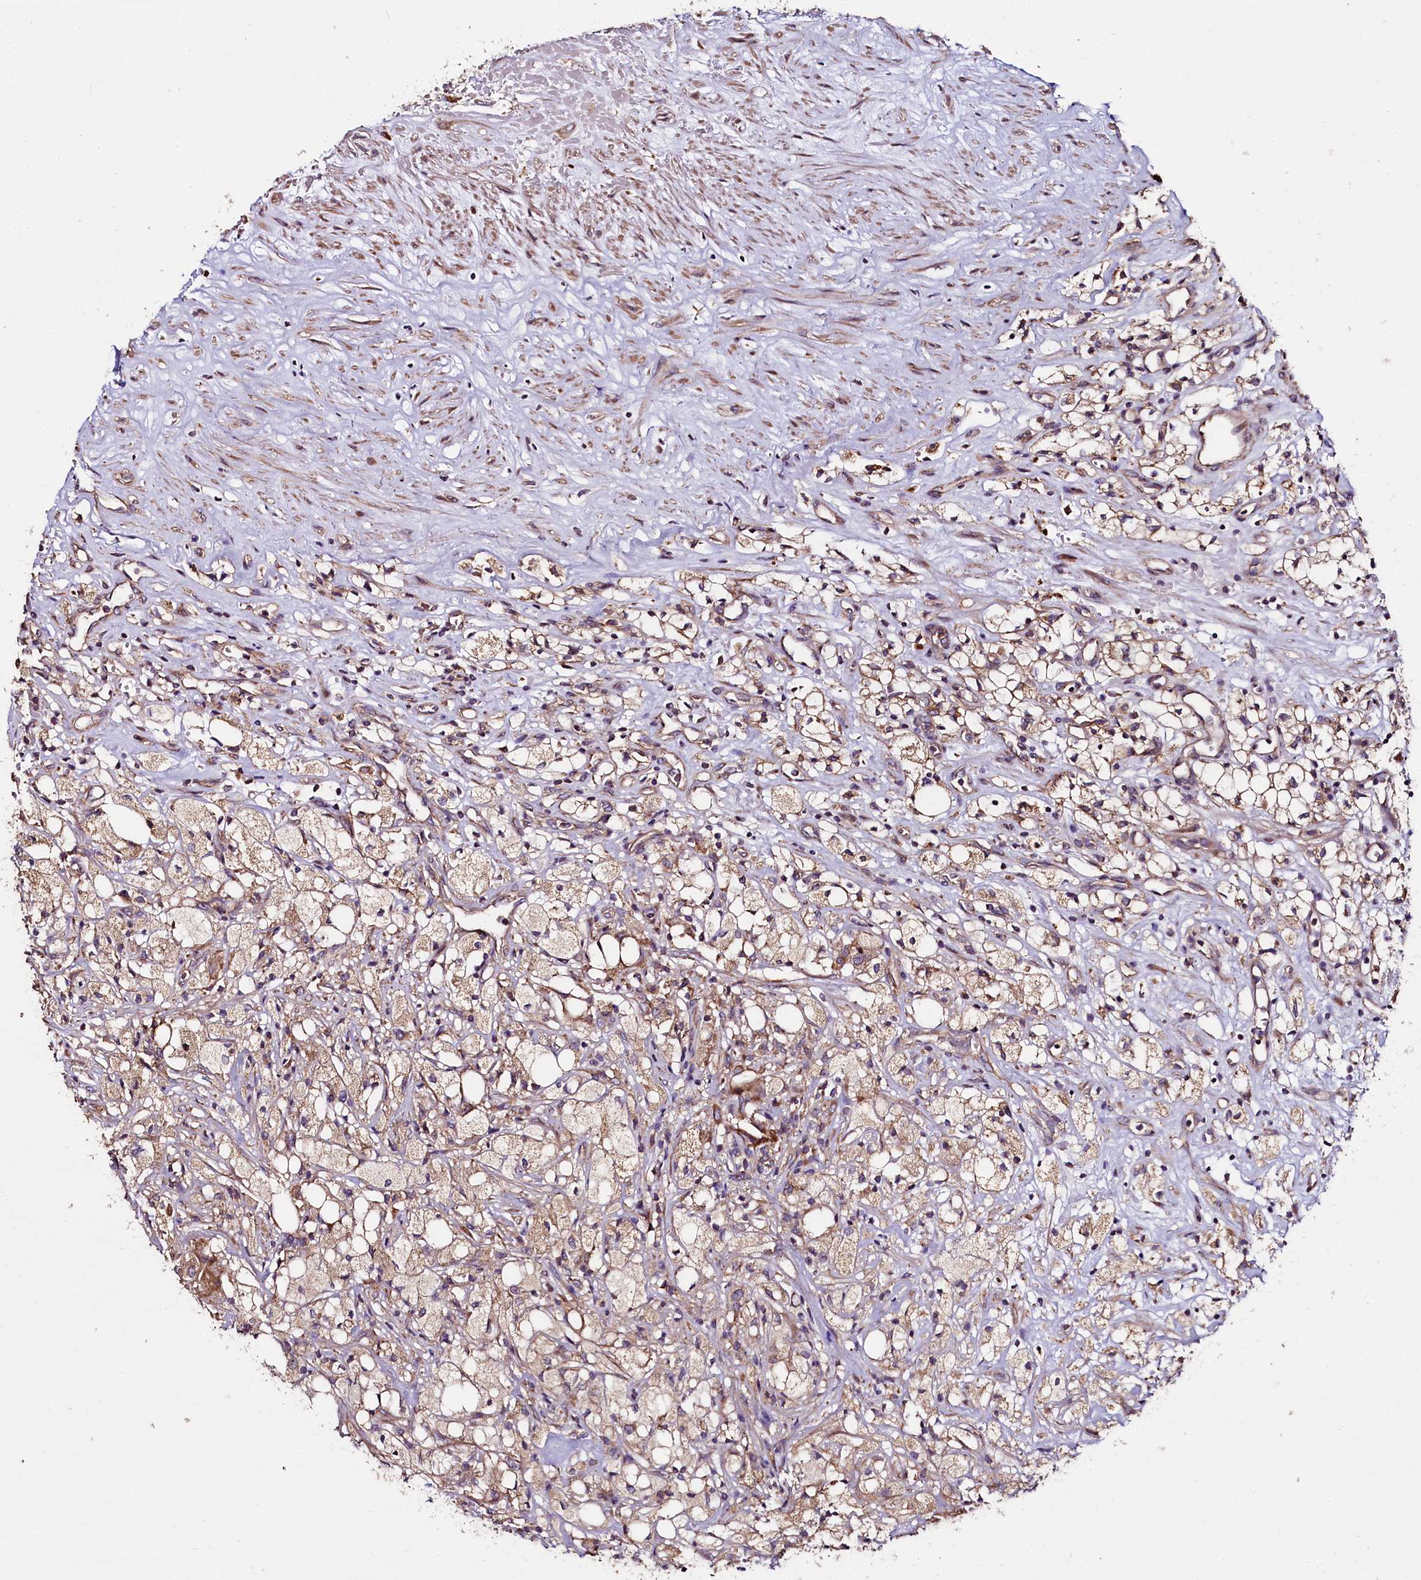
{"staining": {"intensity": "weak", "quantity": "25%-75%", "location": "cytoplasmic/membranous"}, "tissue": "renal cancer", "cell_type": "Tumor cells", "image_type": "cancer", "snomed": [{"axis": "morphology", "description": "Adenocarcinoma, NOS"}, {"axis": "topography", "description": "Kidney"}], "caption": "IHC of renal adenocarcinoma reveals low levels of weak cytoplasmic/membranous positivity in approximately 25%-75% of tumor cells. (DAB IHC with brightfield microscopy, high magnification).", "gene": "ZSWIM1", "patient": {"sex": "male", "age": 59}}